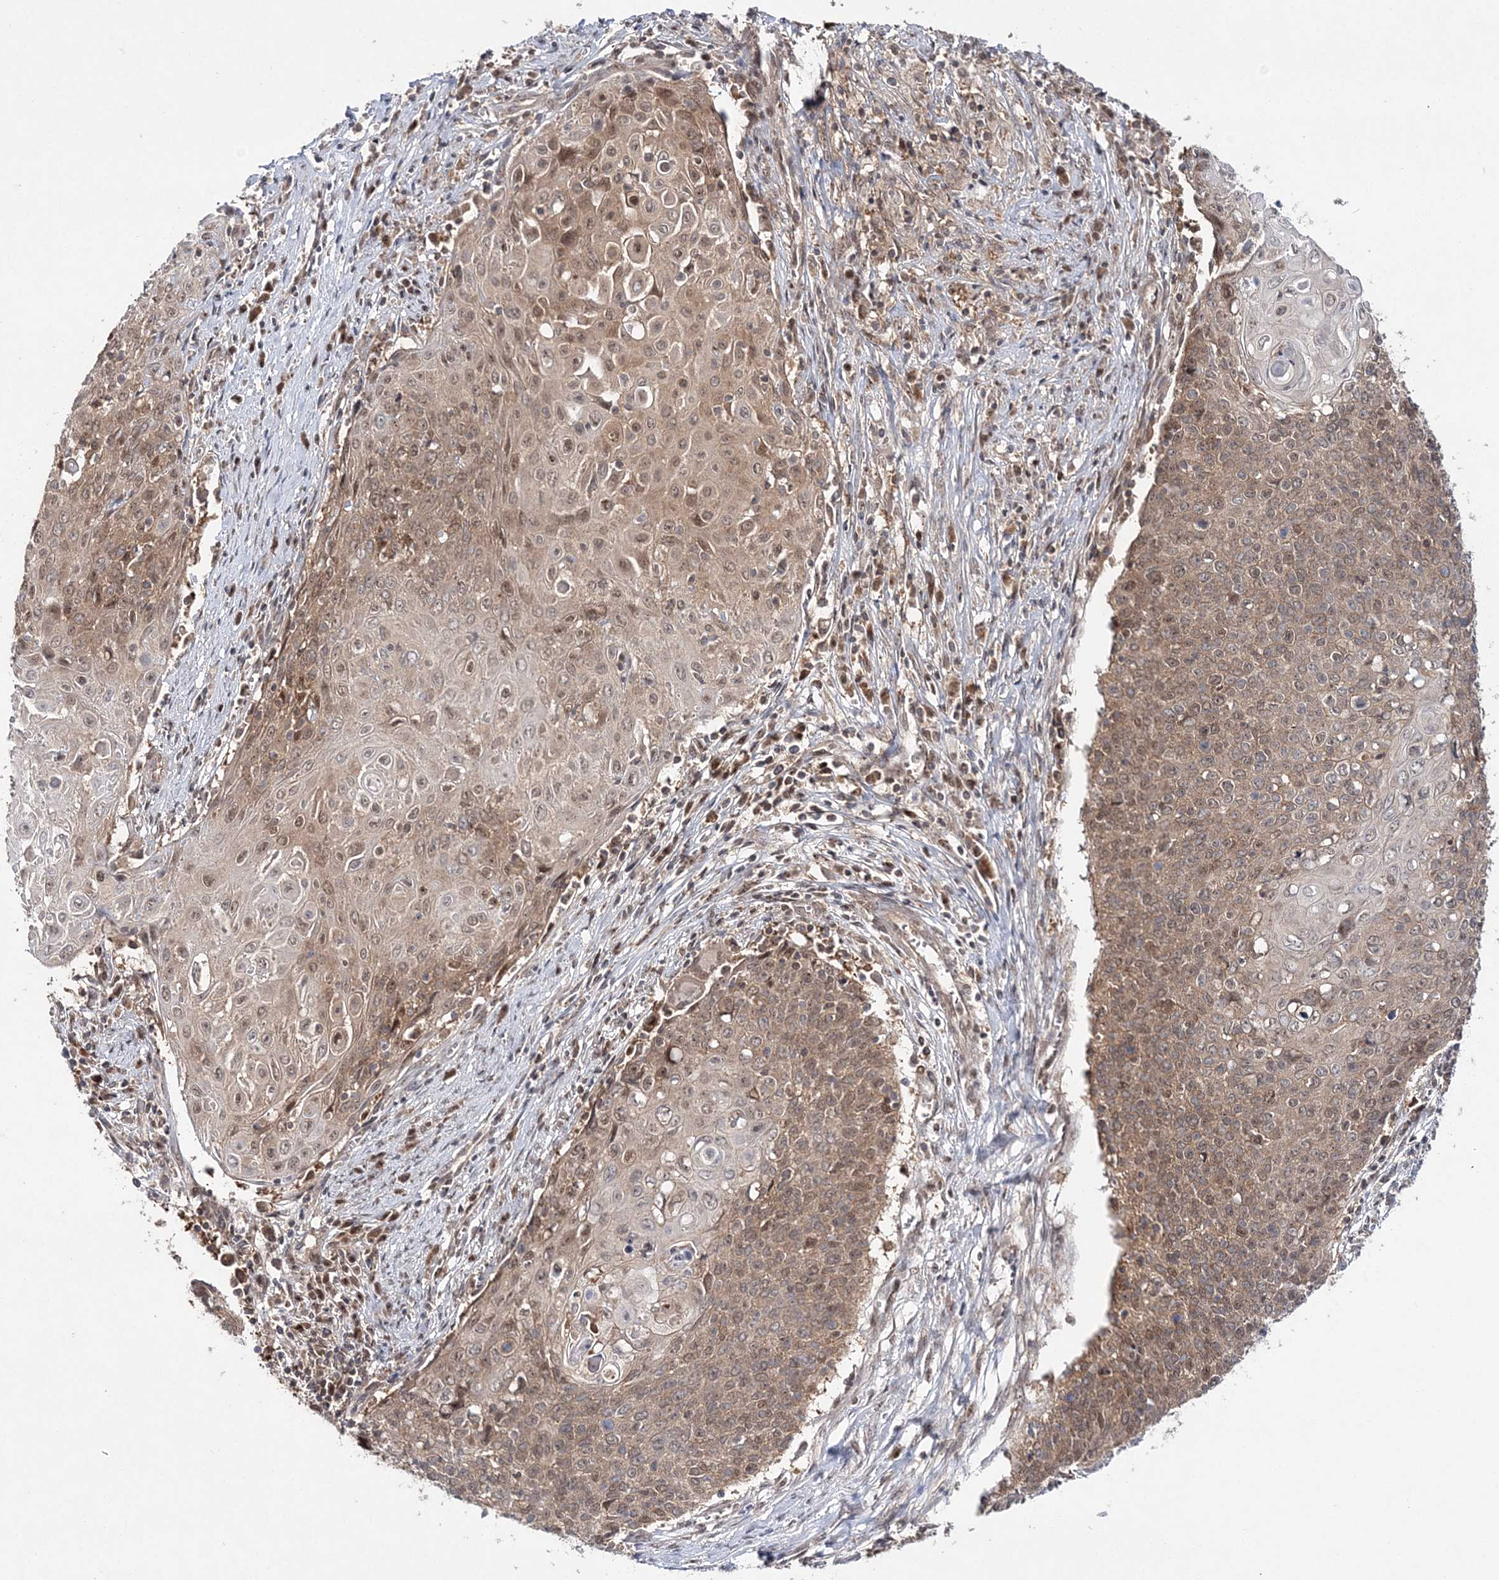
{"staining": {"intensity": "weak", "quantity": ">75%", "location": "cytoplasmic/membranous,nuclear"}, "tissue": "cervical cancer", "cell_type": "Tumor cells", "image_type": "cancer", "snomed": [{"axis": "morphology", "description": "Squamous cell carcinoma, NOS"}, {"axis": "topography", "description": "Cervix"}], "caption": "A brown stain highlights weak cytoplasmic/membranous and nuclear staining of a protein in human cervical squamous cell carcinoma tumor cells.", "gene": "NIF3L1", "patient": {"sex": "female", "age": 39}}